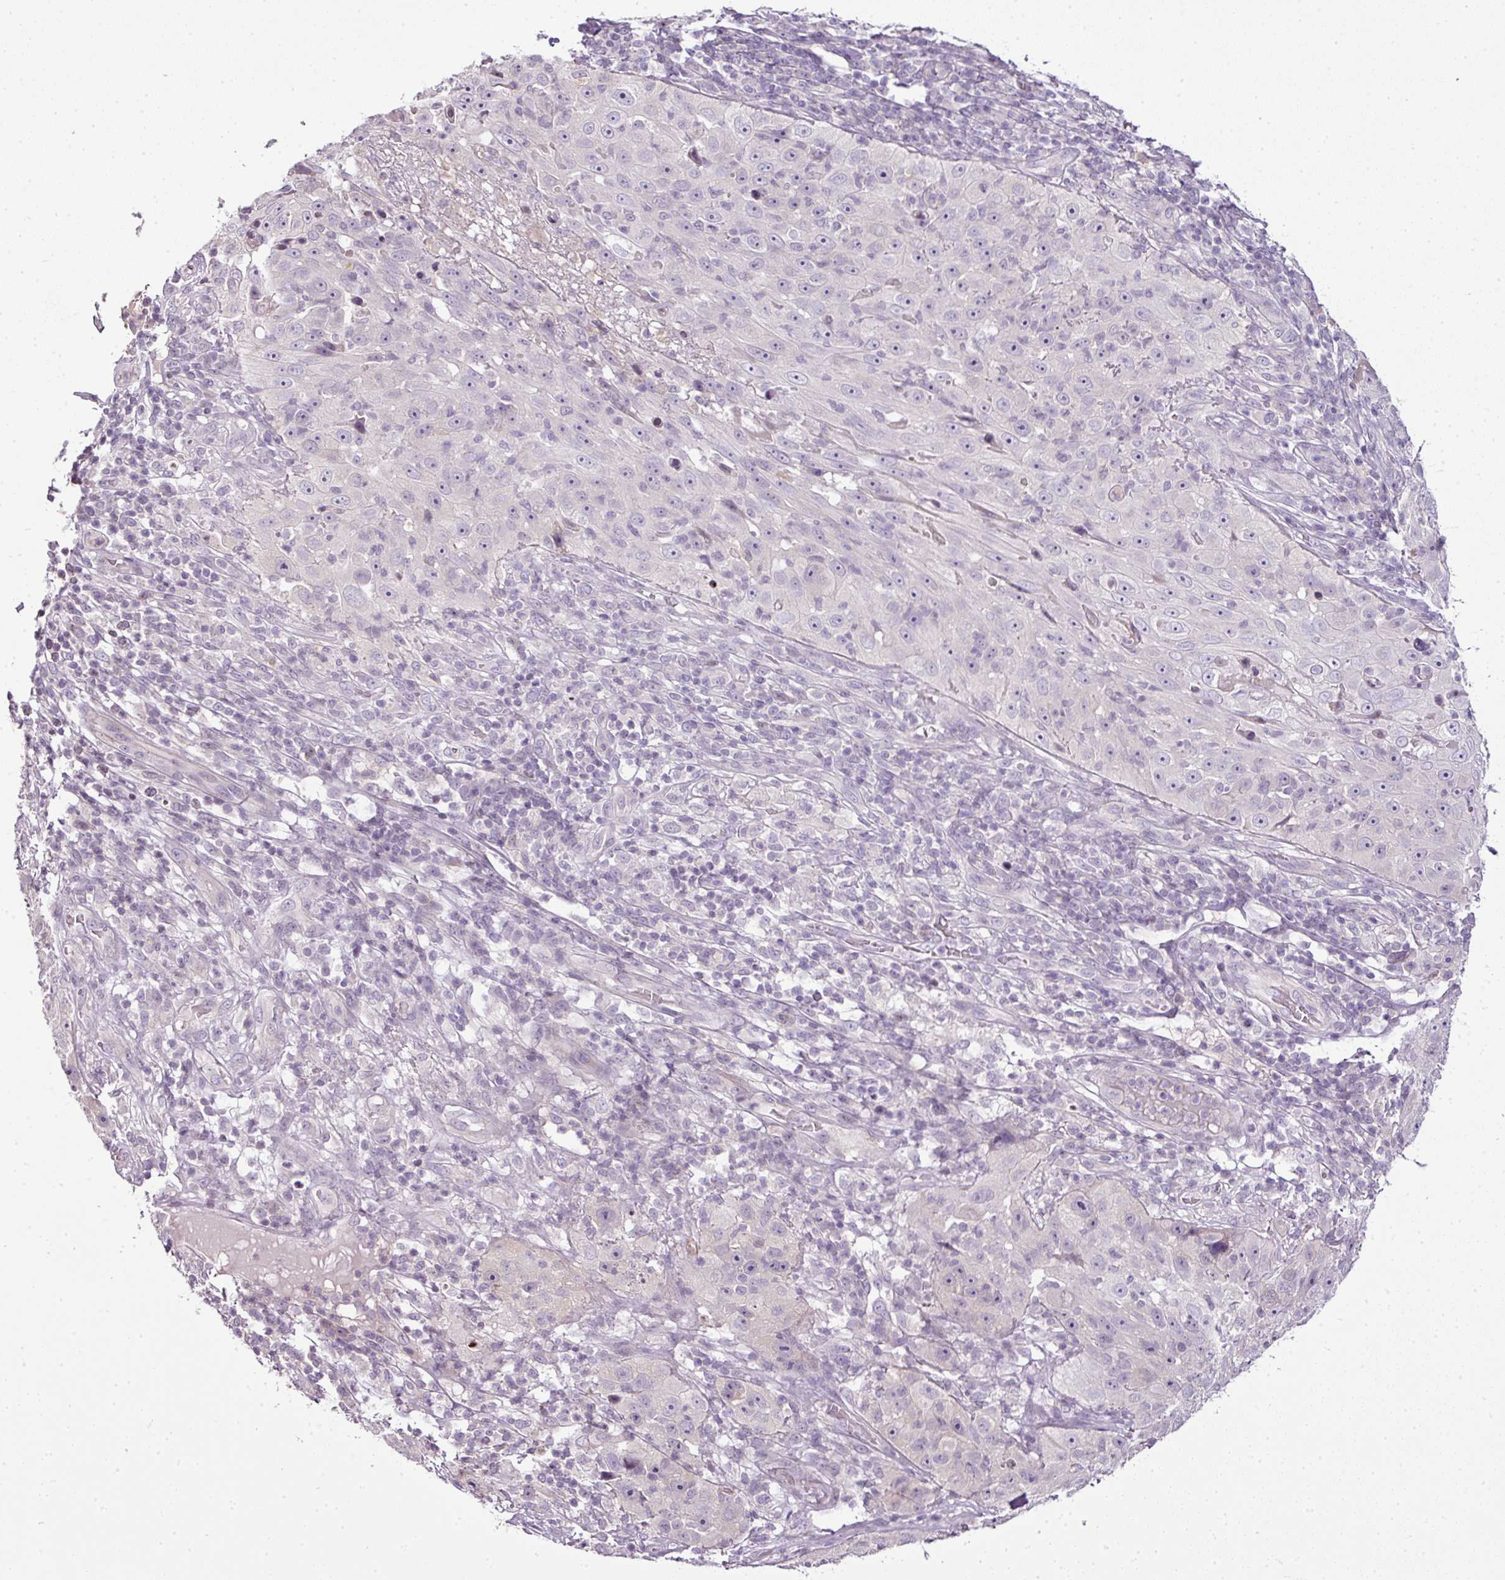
{"staining": {"intensity": "negative", "quantity": "none", "location": "none"}, "tissue": "skin cancer", "cell_type": "Tumor cells", "image_type": "cancer", "snomed": [{"axis": "morphology", "description": "Squamous cell carcinoma, NOS"}, {"axis": "topography", "description": "Skin"}], "caption": "Immunohistochemistry image of neoplastic tissue: skin cancer (squamous cell carcinoma) stained with DAB (3,3'-diaminobenzidine) displays no significant protein staining in tumor cells.", "gene": "TEX30", "patient": {"sex": "female", "age": 87}}